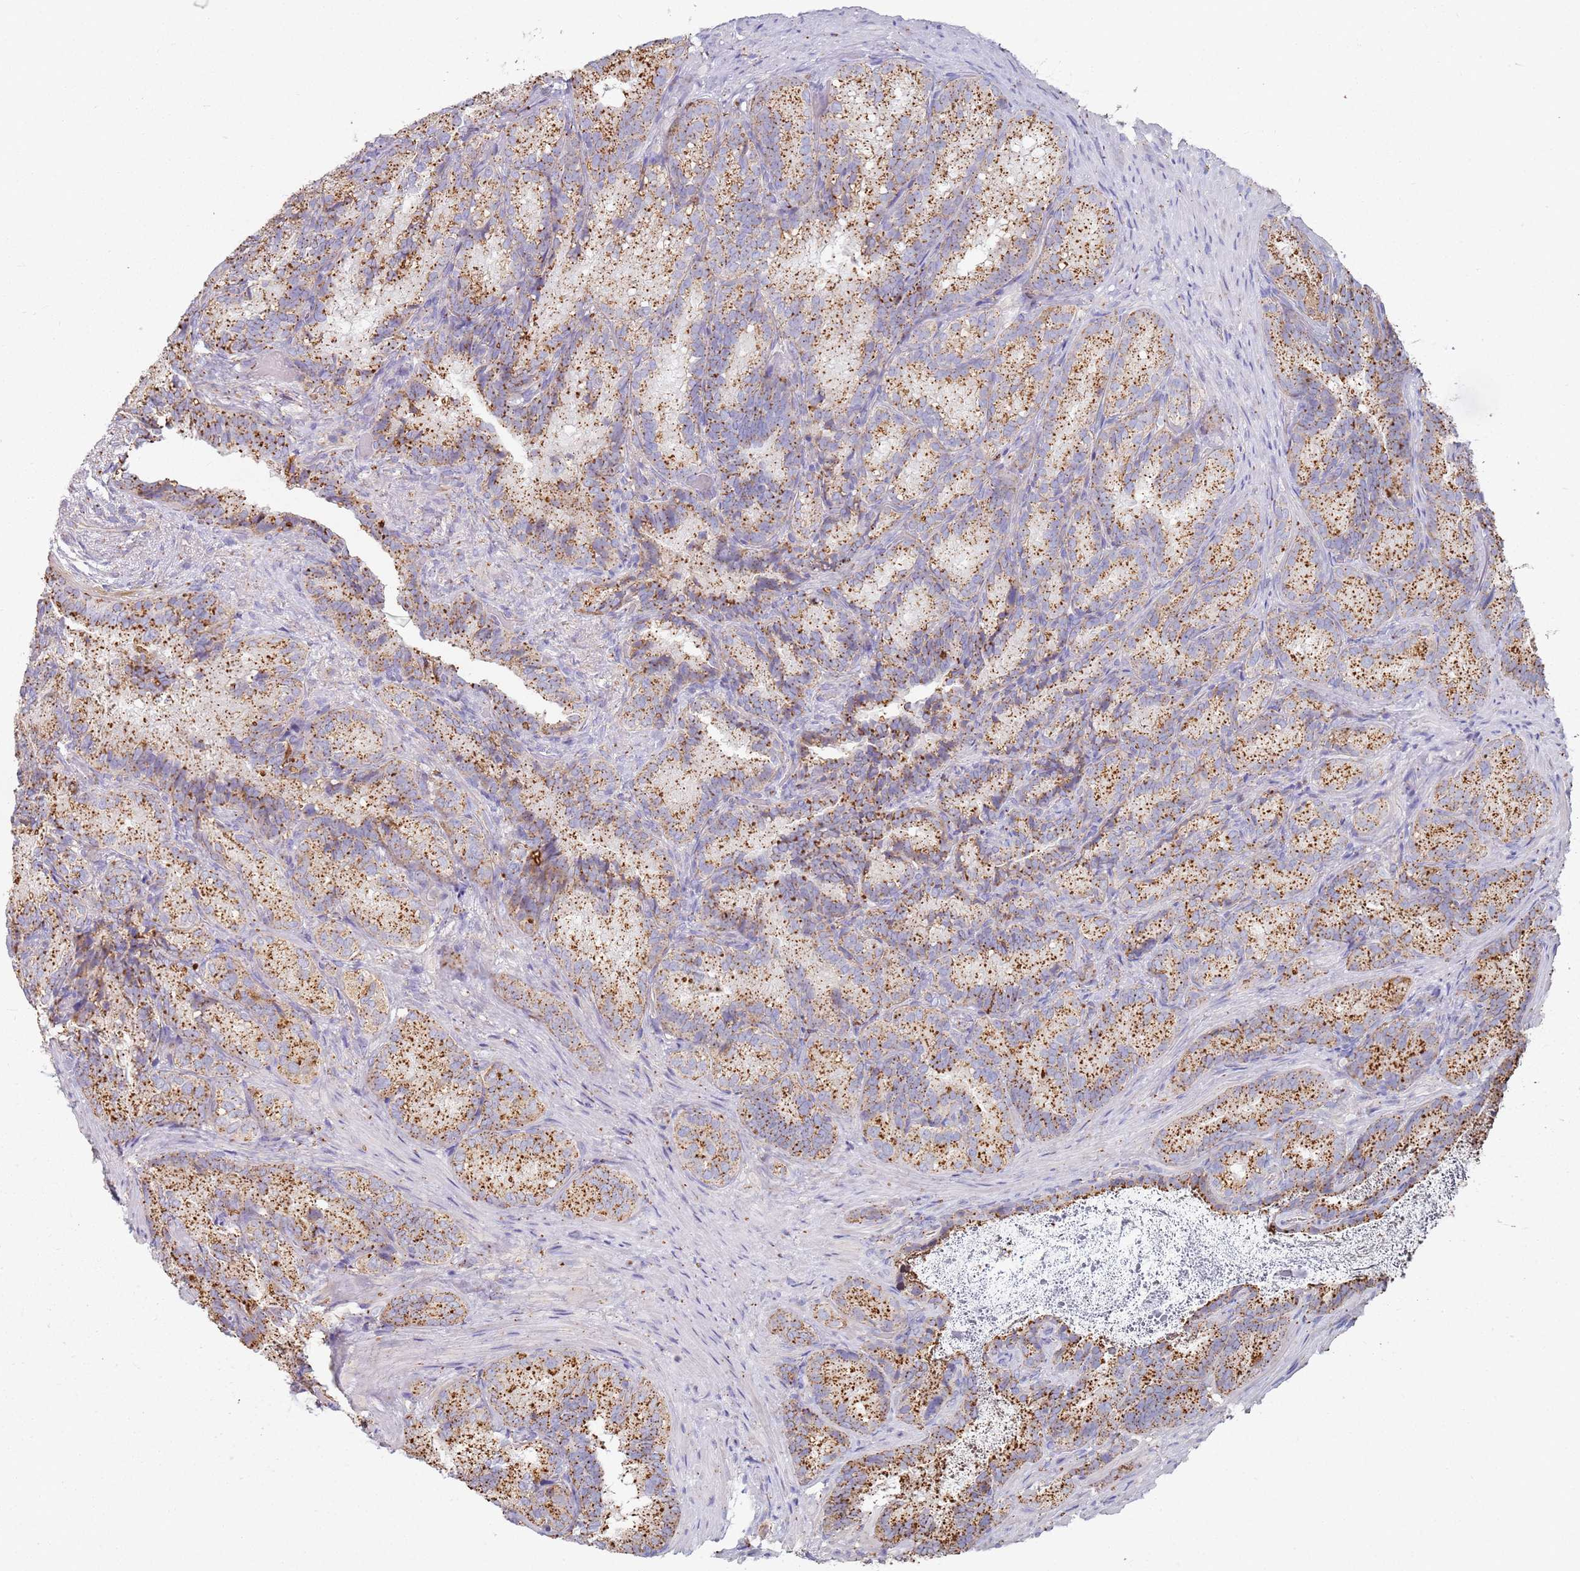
{"staining": {"intensity": "moderate", "quantity": ">75%", "location": "cytoplasmic/membranous"}, "tissue": "seminal vesicle", "cell_type": "Glandular cells", "image_type": "normal", "snomed": [{"axis": "morphology", "description": "Normal tissue, NOS"}, {"axis": "topography", "description": "Seminal veicle"}], "caption": "Immunohistochemical staining of normal seminal vesicle shows >75% levels of moderate cytoplasmic/membranous protein staining in about >75% of glandular cells. (DAB (3,3'-diaminobenzidine) = brown stain, brightfield microscopy at high magnification).", "gene": "TMEM229B", "patient": {"sex": "male", "age": 58}}